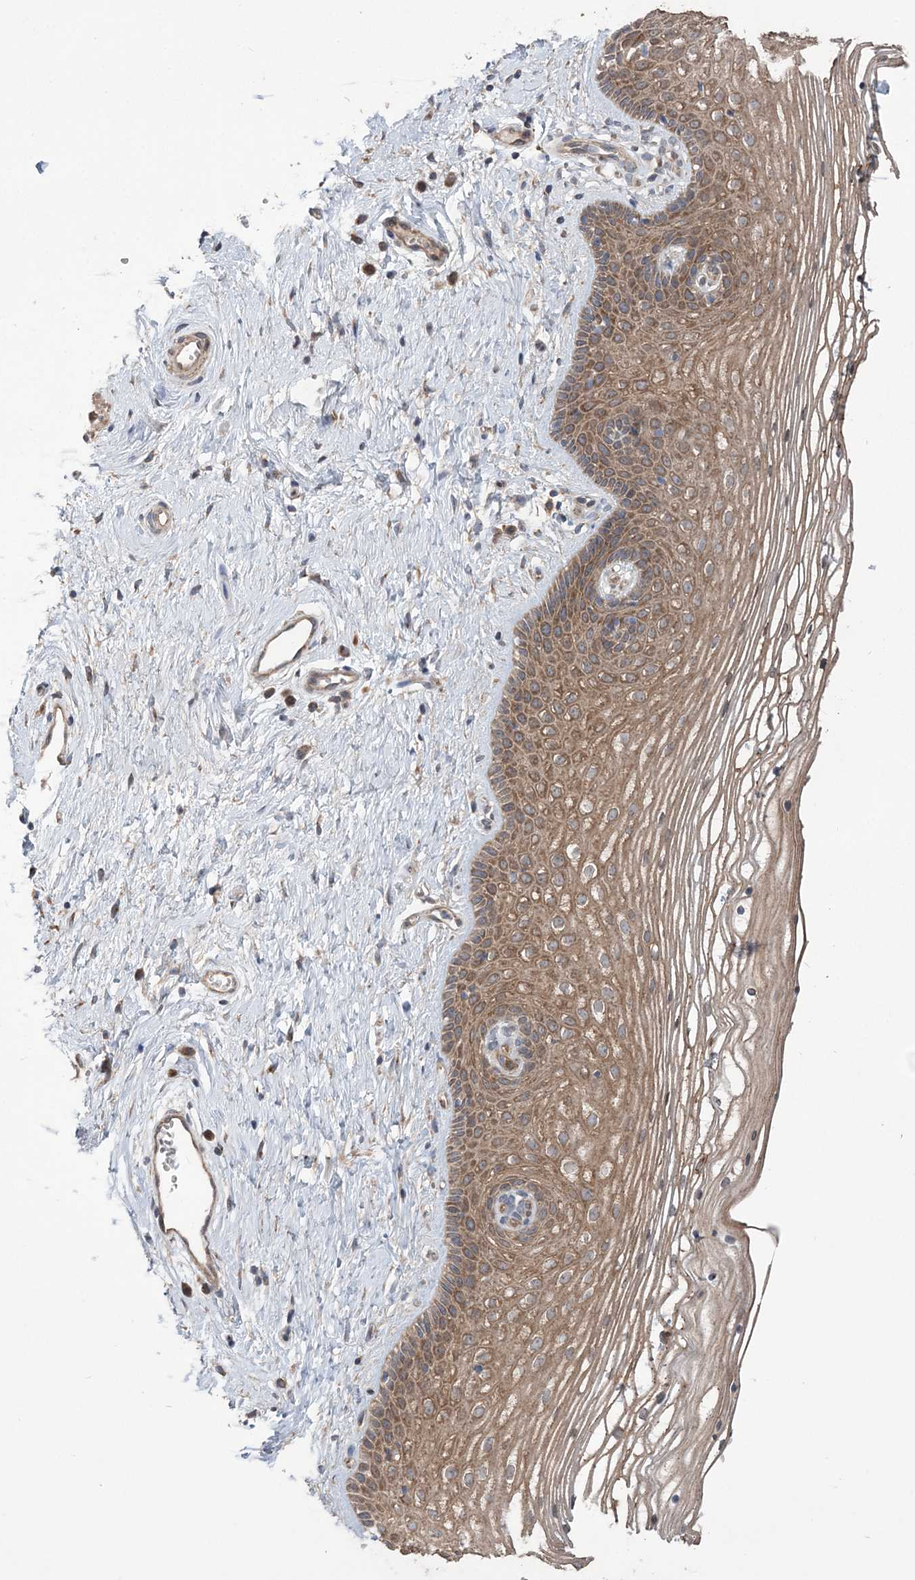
{"staining": {"intensity": "moderate", "quantity": ">75%", "location": "cytoplasmic/membranous"}, "tissue": "vagina", "cell_type": "Squamous epithelial cells", "image_type": "normal", "snomed": [{"axis": "morphology", "description": "Normal tissue, NOS"}, {"axis": "topography", "description": "Vagina"}], "caption": "Moderate cytoplasmic/membranous expression for a protein is identified in about >75% of squamous epithelial cells of benign vagina using immunohistochemistry.", "gene": "MTRF1L", "patient": {"sex": "female", "age": 46}}